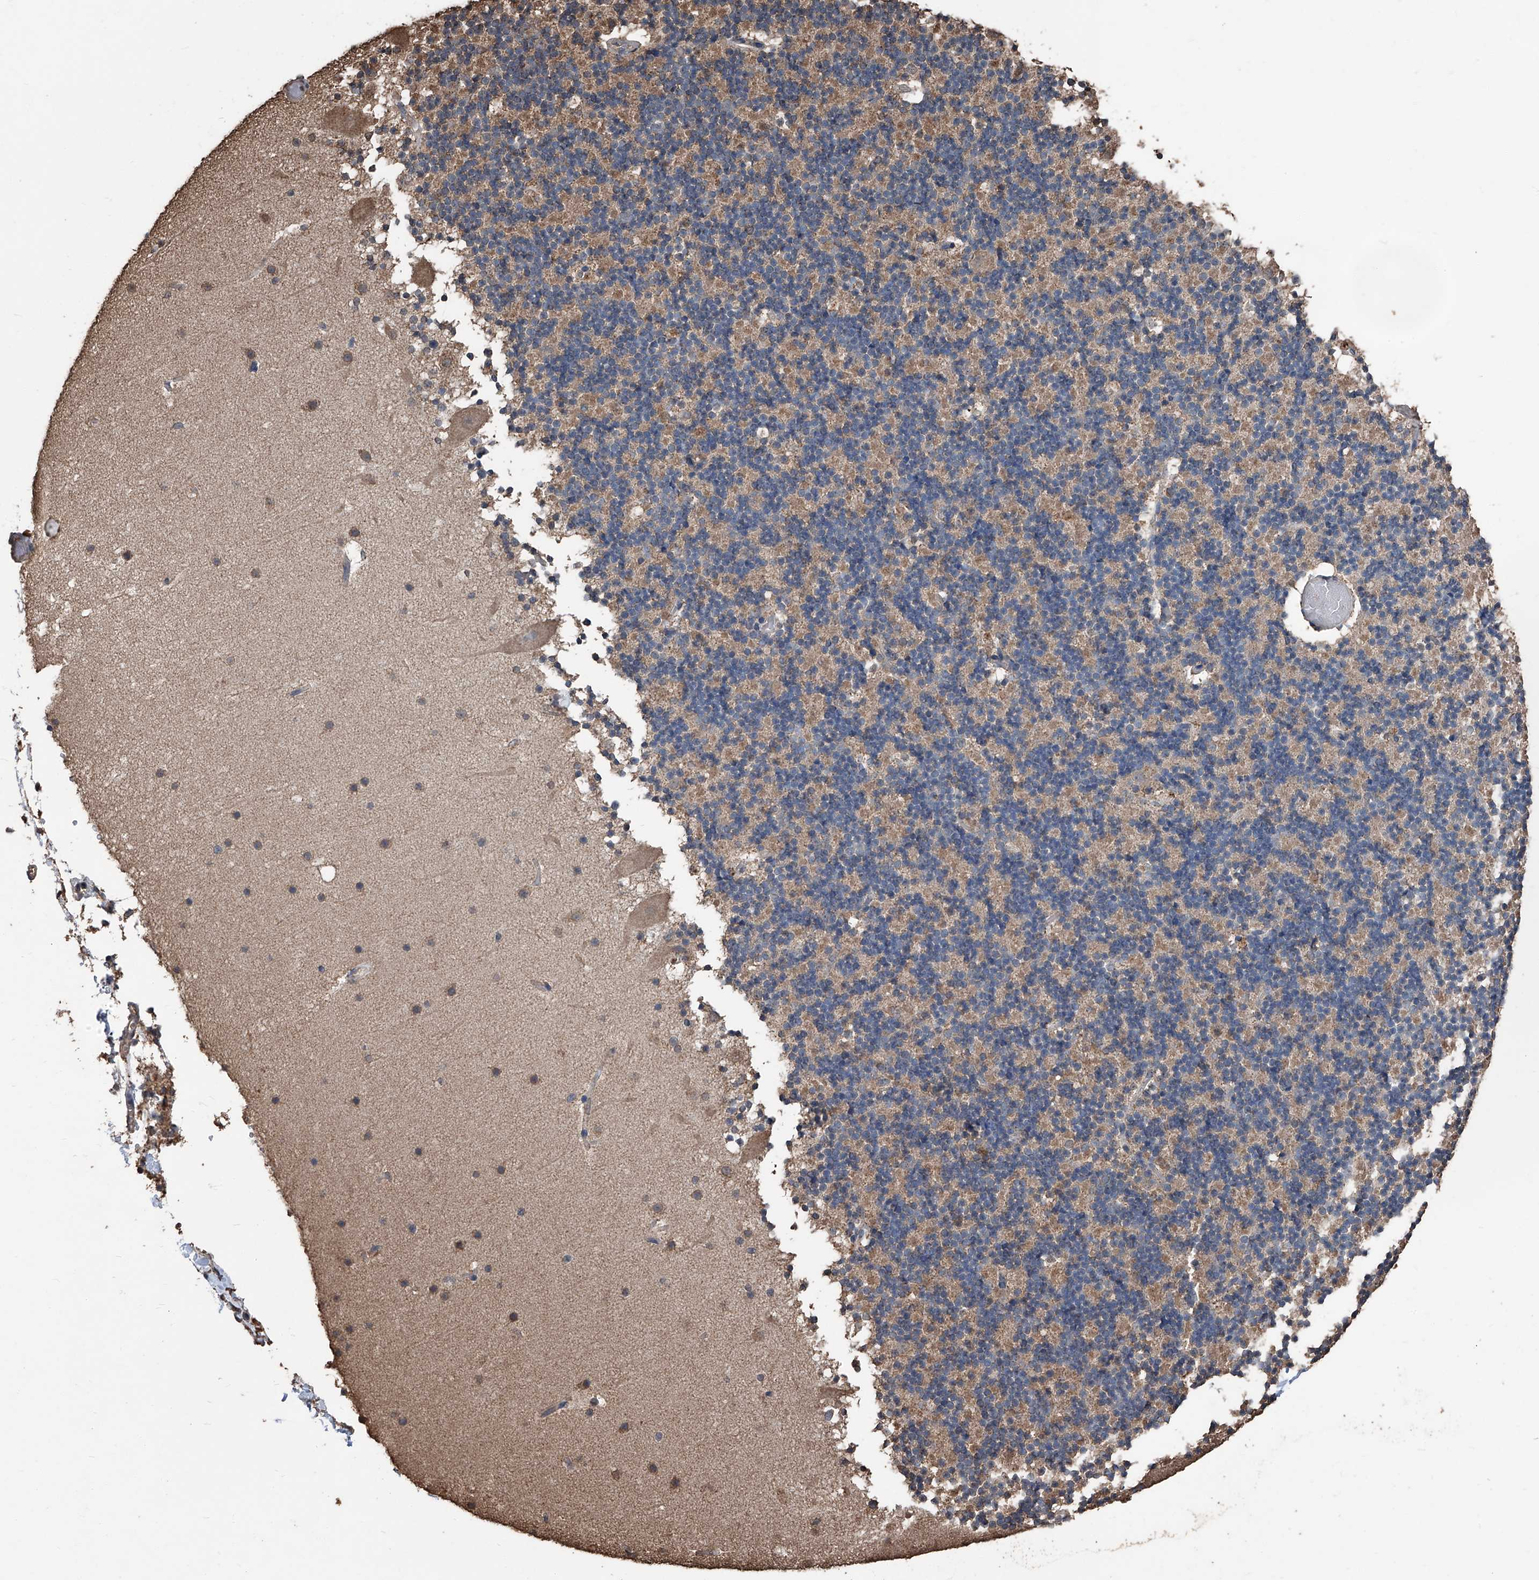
{"staining": {"intensity": "moderate", "quantity": ">75%", "location": "cytoplasmic/membranous"}, "tissue": "cerebellum", "cell_type": "Cells in granular layer", "image_type": "normal", "snomed": [{"axis": "morphology", "description": "Normal tissue, NOS"}, {"axis": "topography", "description": "Cerebellum"}], "caption": "A high-resolution micrograph shows IHC staining of normal cerebellum, which reveals moderate cytoplasmic/membranous staining in approximately >75% of cells in granular layer.", "gene": "STARD7", "patient": {"sex": "male", "age": 57}}